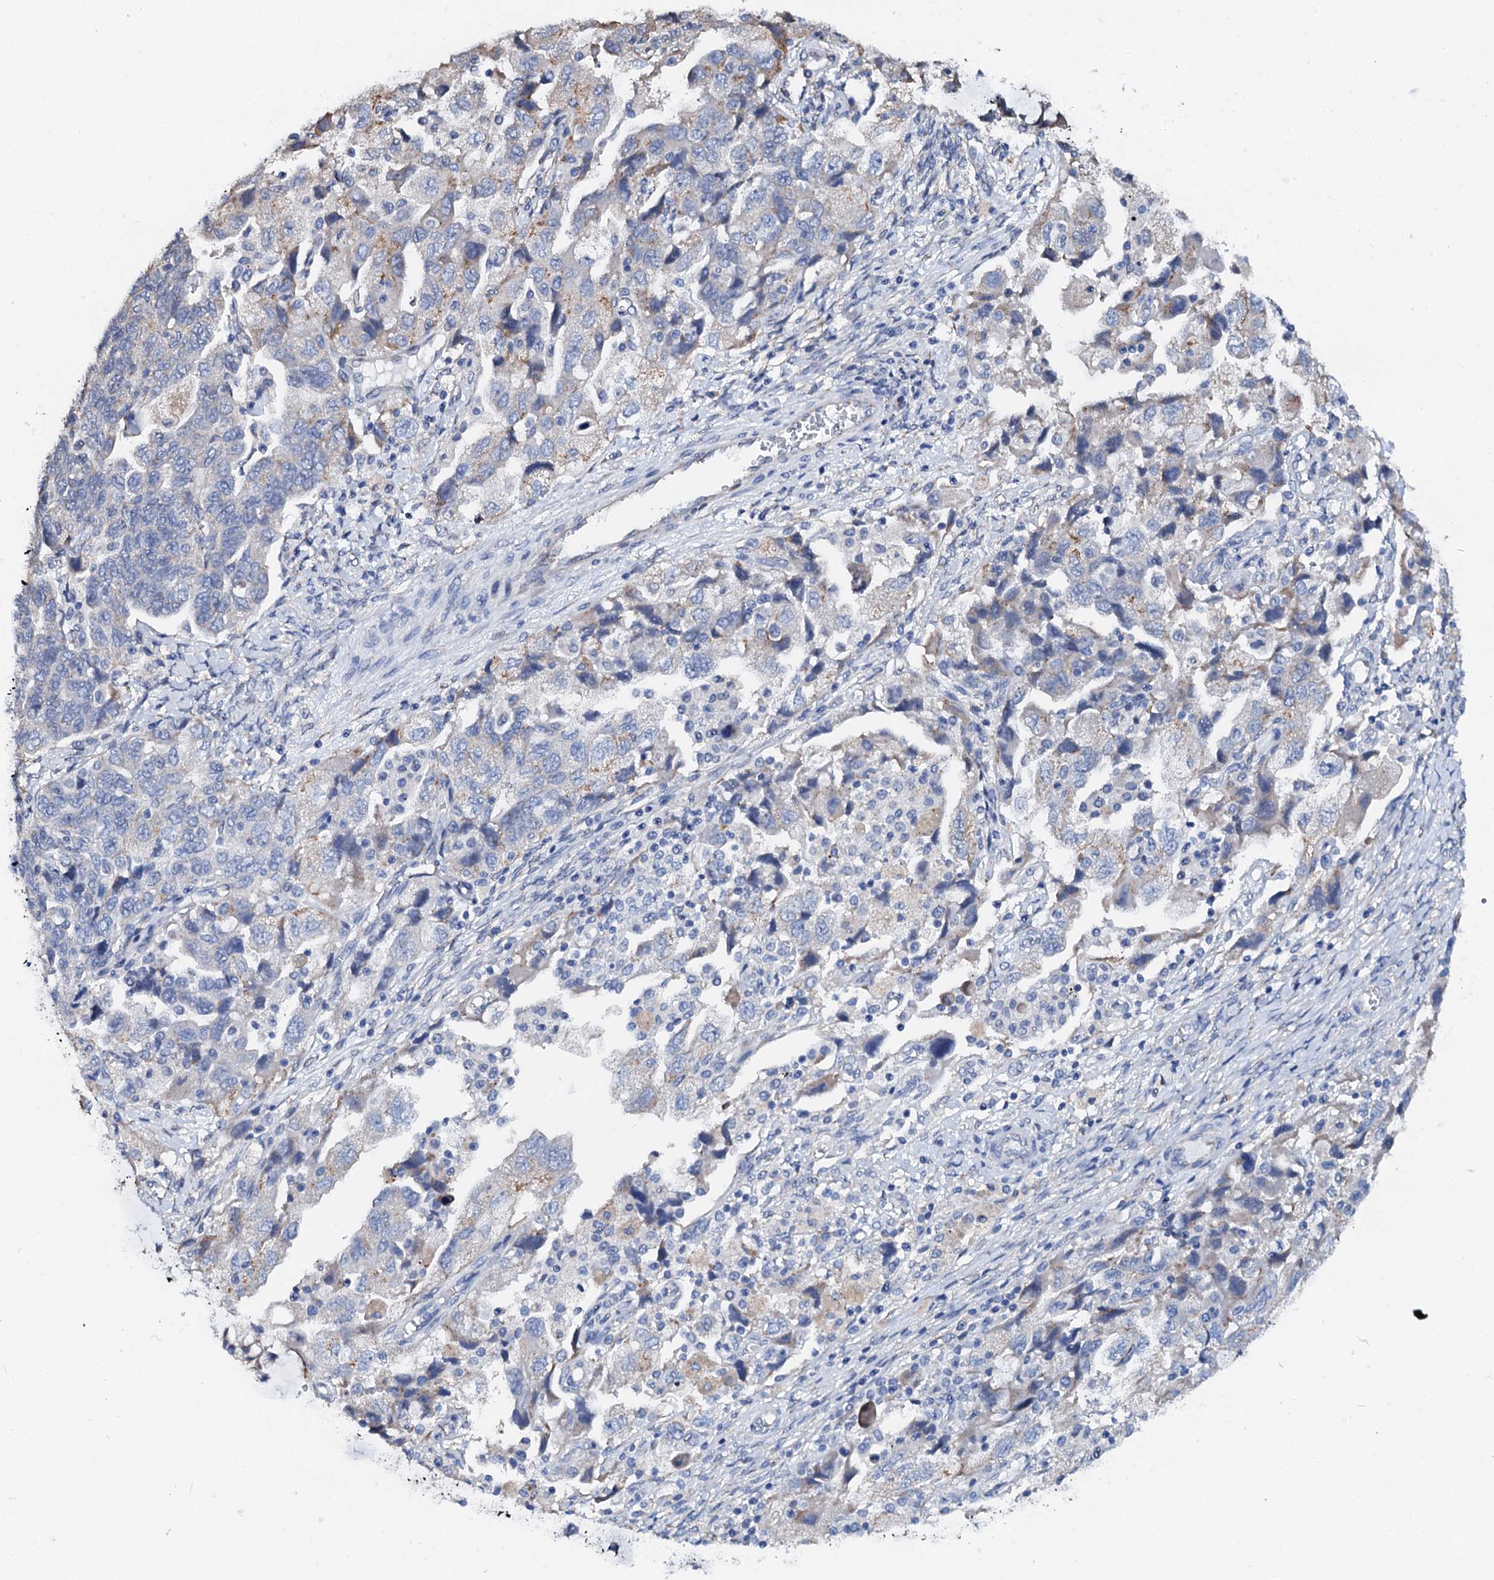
{"staining": {"intensity": "weak", "quantity": "<25%", "location": "cytoplasmic/membranous"}, "tissue": "ovarian cancer", "cell_type": "Tumor cells", "image_type": "cancer", "snomed": [{"axis": "morphology", "description": "Carcinoma, NOS"}, {"axis": "morphology", "description": "Cystadenocarcinoma, serous, NOS"}, {"axis": "topography", "description": "Ovary"}], "caption": "Immunohistochemical staining of carcinoma (ovarian) demonstrates no significant positivity in tumor cells.", "gene": "AKAP3", "patient": {"sex": "female", "age": 69}}